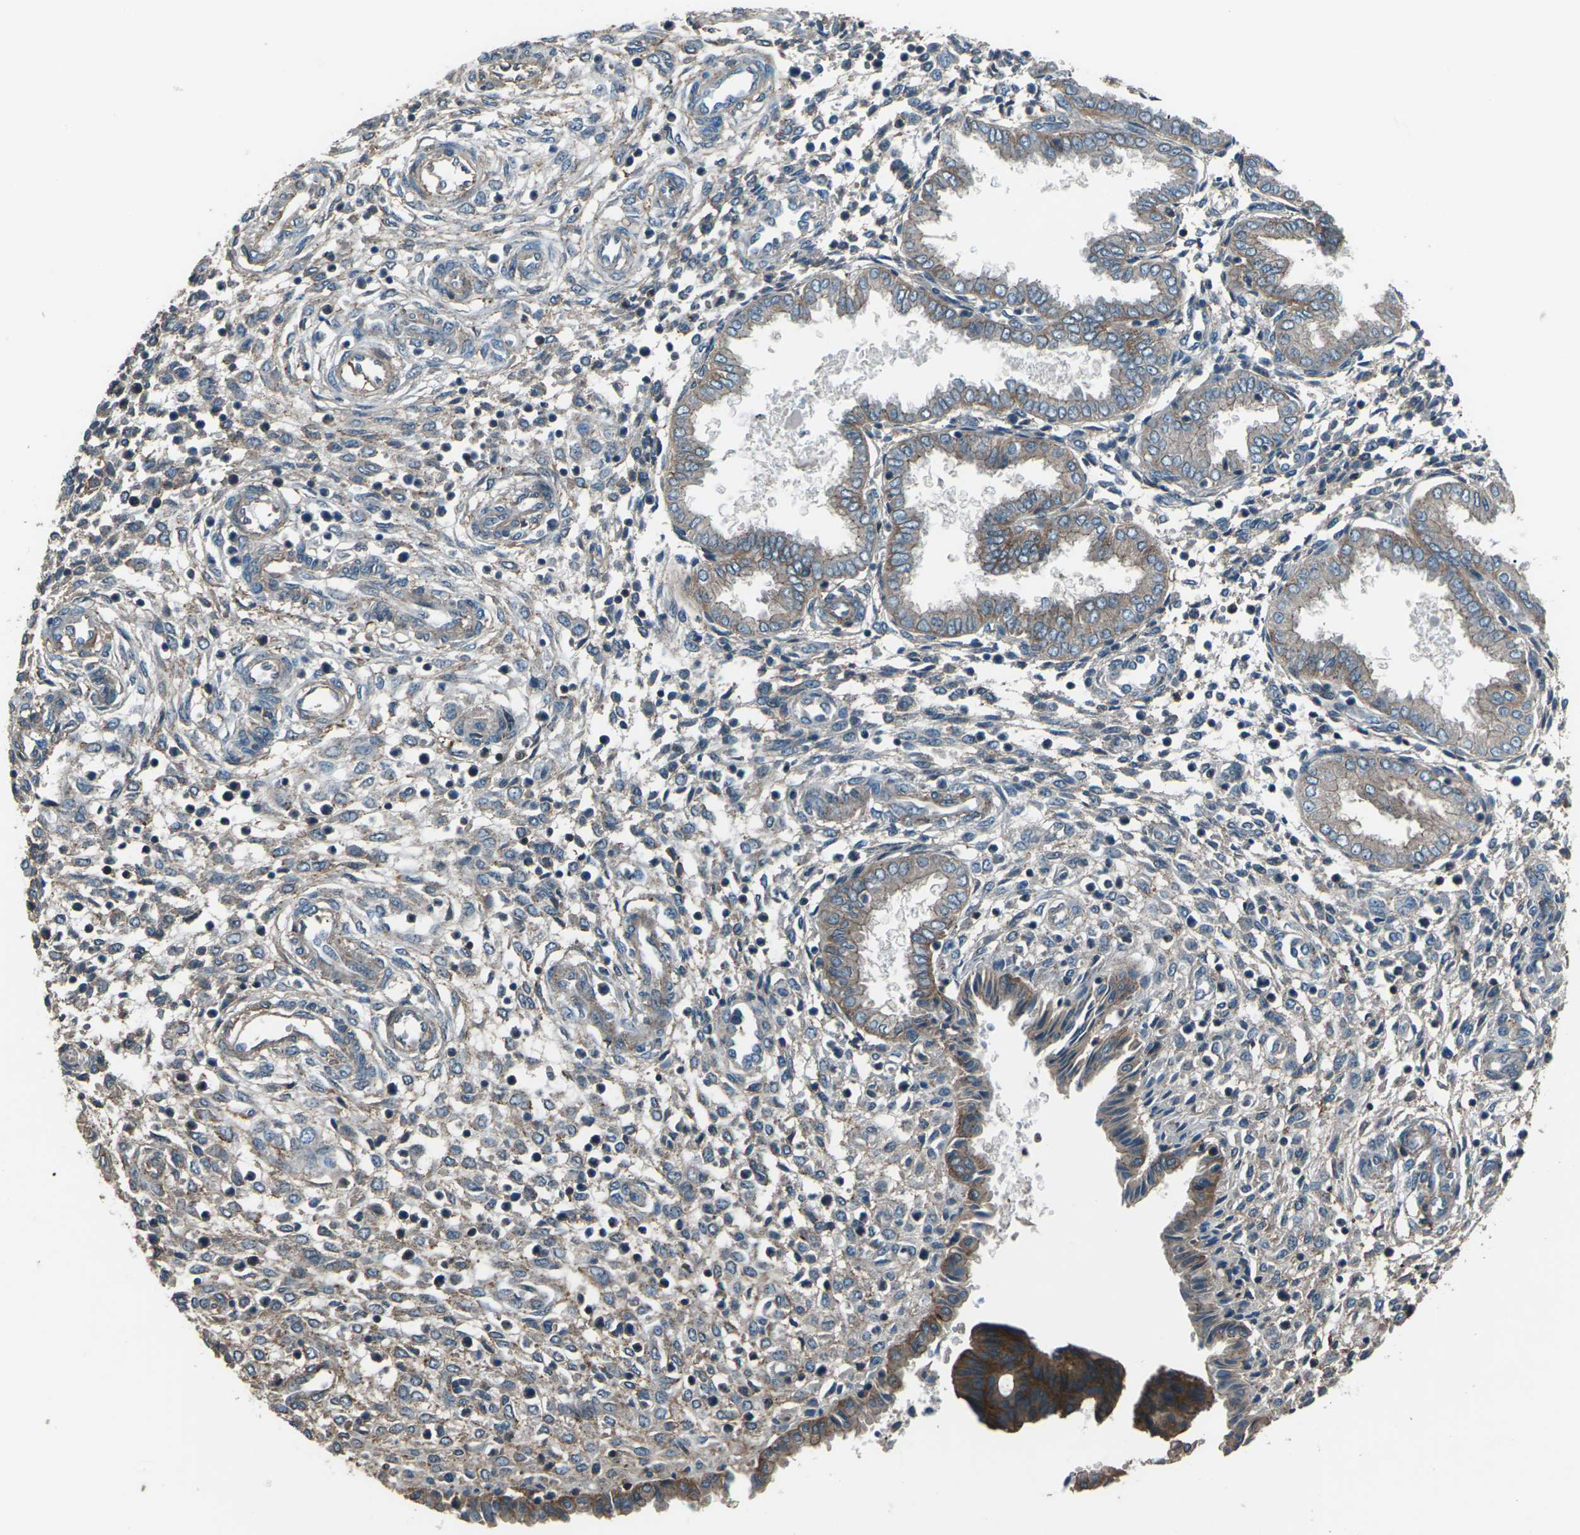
{"staining": {"intensity": "weak", "quantity": "<25%", "location": "cytoplasmic/membranous"}, "tissue": "endometrium", "cell_type": "Cells in endometrial stroma", "image_type": "normal", "snomed": [{"axis": "morphology", "description": "Normal tissue, NOS"}, {"axis": "topography", "description": "Endometrium"}], "caption": "IHC micrograph of unremarkable human endometrium stained for a protein (brown), which displays no staining in cells in endometrial stroma.", "gene": "CMTM4", "patient": {"sex": "female", "age": 33}}